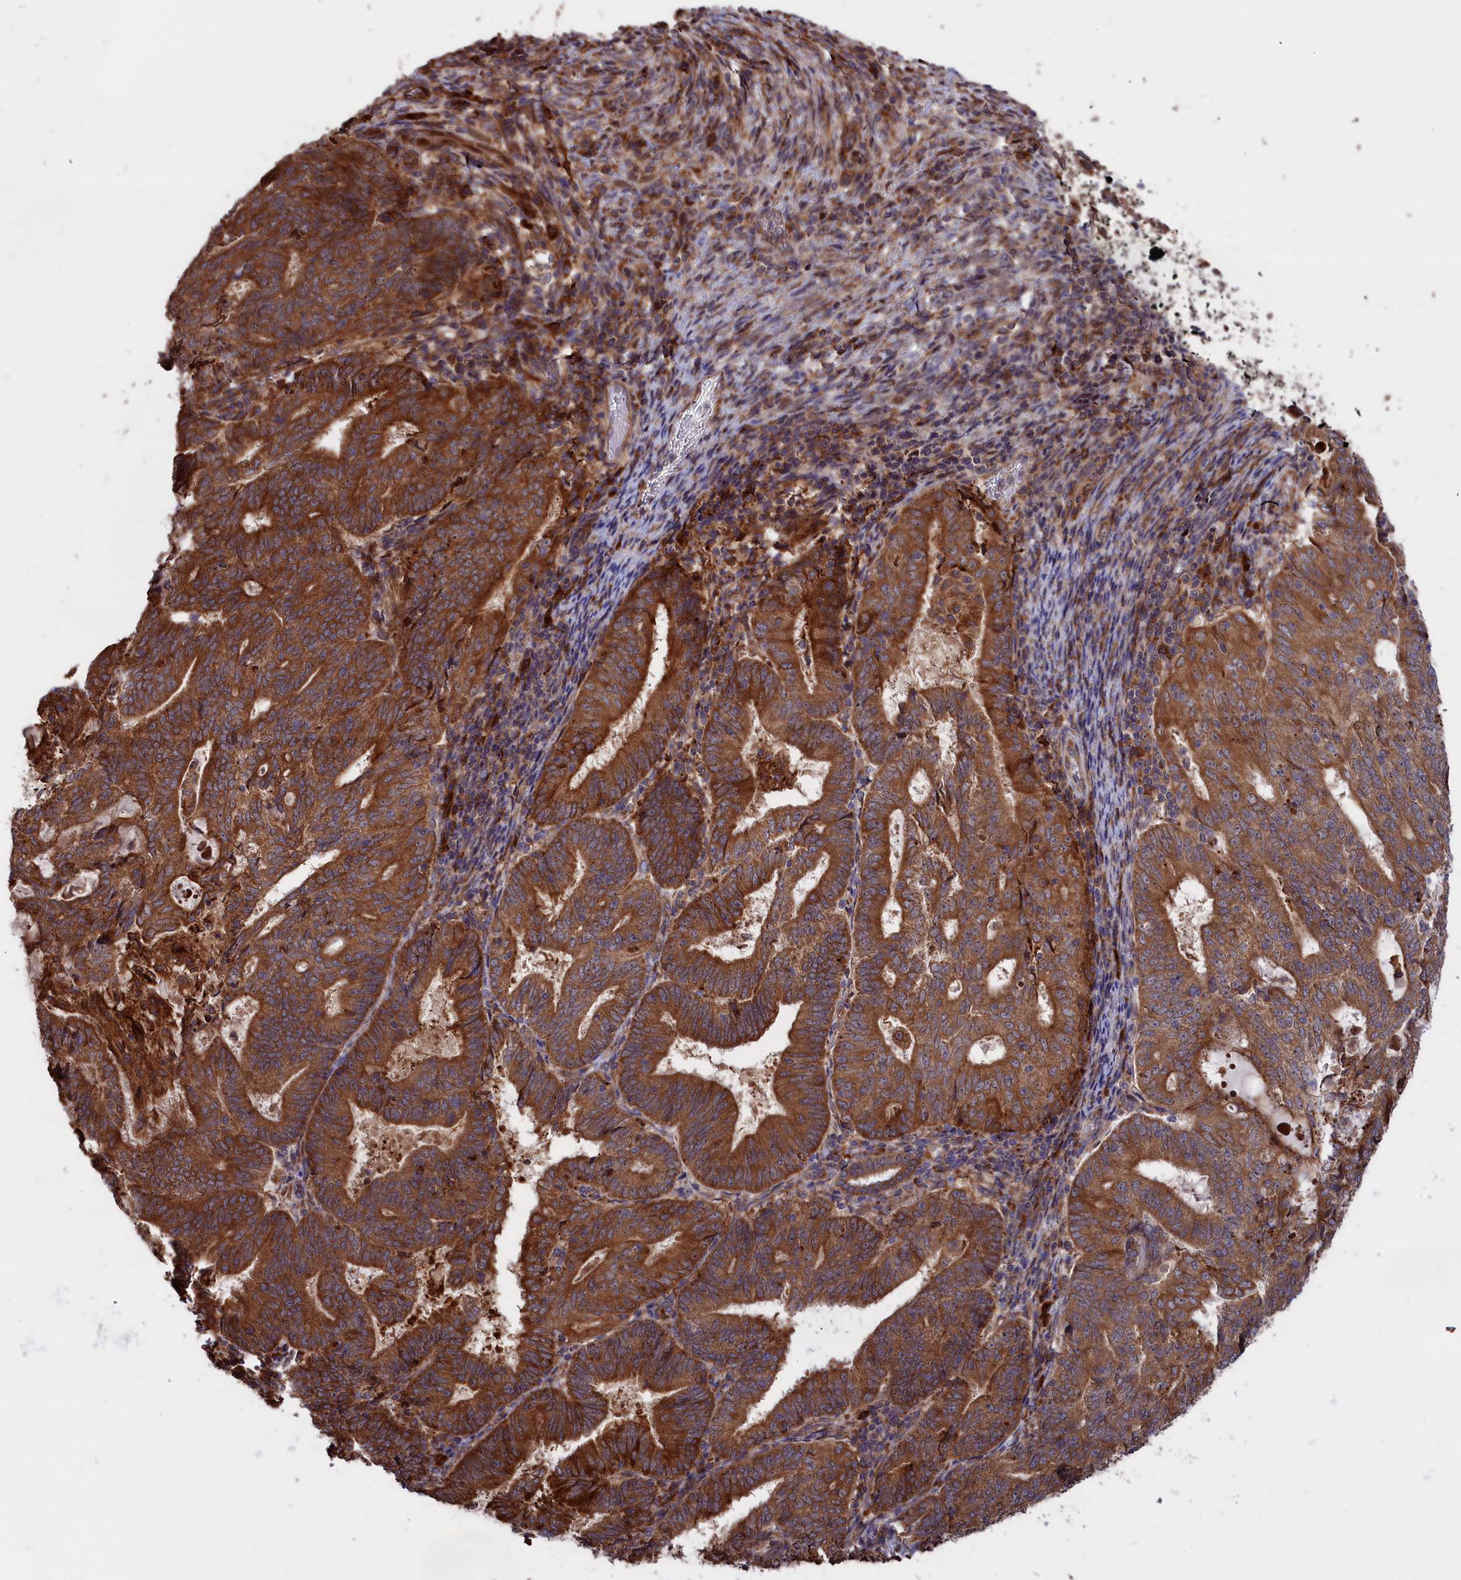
{"staining": {"intensity": "strong", "quantity": ">75%", "location": "cytoplasmic/membranous"}, "tissue": "endometrial cancer", "cell_type": "Tumor cells", "image_type": "cancer", "snomed": [{"axis": "morphology", "description": "Adenocarcinoma, NOS"}, {"axis": "topography", "description": "Endometrium"}], "caption": "About >75% of tumor cells in human adenocarcinoma (endometrial) reveal strong cytoplasmic/membranous protein expression as visualized by brown immunohistochemical staining.", "gene": "PLA2G4C", "patient": {"sex": "female", "age": 70}}